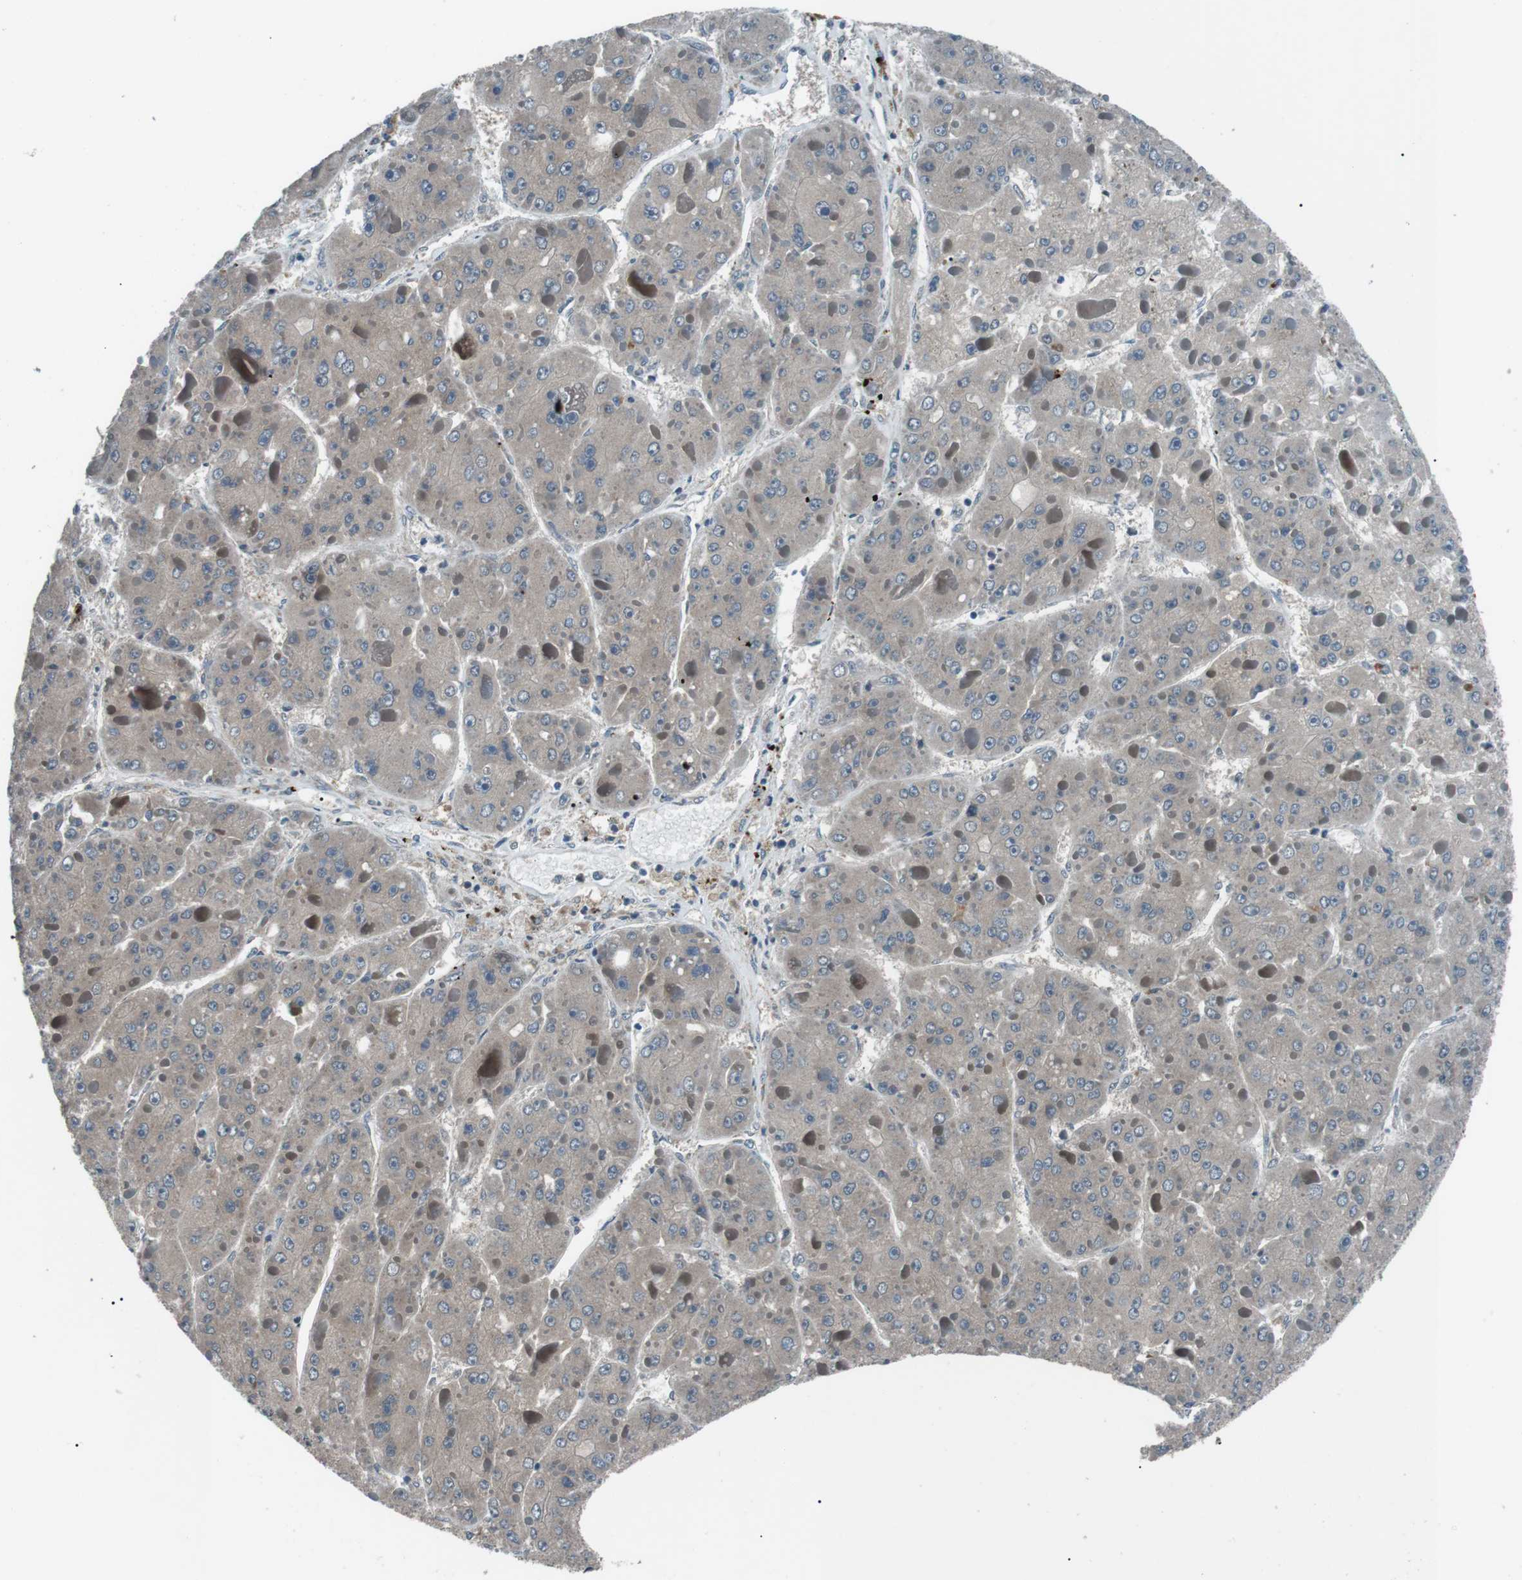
{"staining": {"intensity": "negative", "quantity": "none", "location": "none"}, "tissue": "liver cancer", "cell_type": "Tumor cells", "image_type": "cancer", "snomed": [{"axis": "morphology", "description": "Carcinoma, Hepatocellular, NOS"}, {"axis": "topography", "description": "Liver"}], "caption": "This is an IHC histopathology image of human liver cancer. There is no staining in tumor cells.", "gene": "LRIG2", "patient": {"sex": "female", "age": 73}}